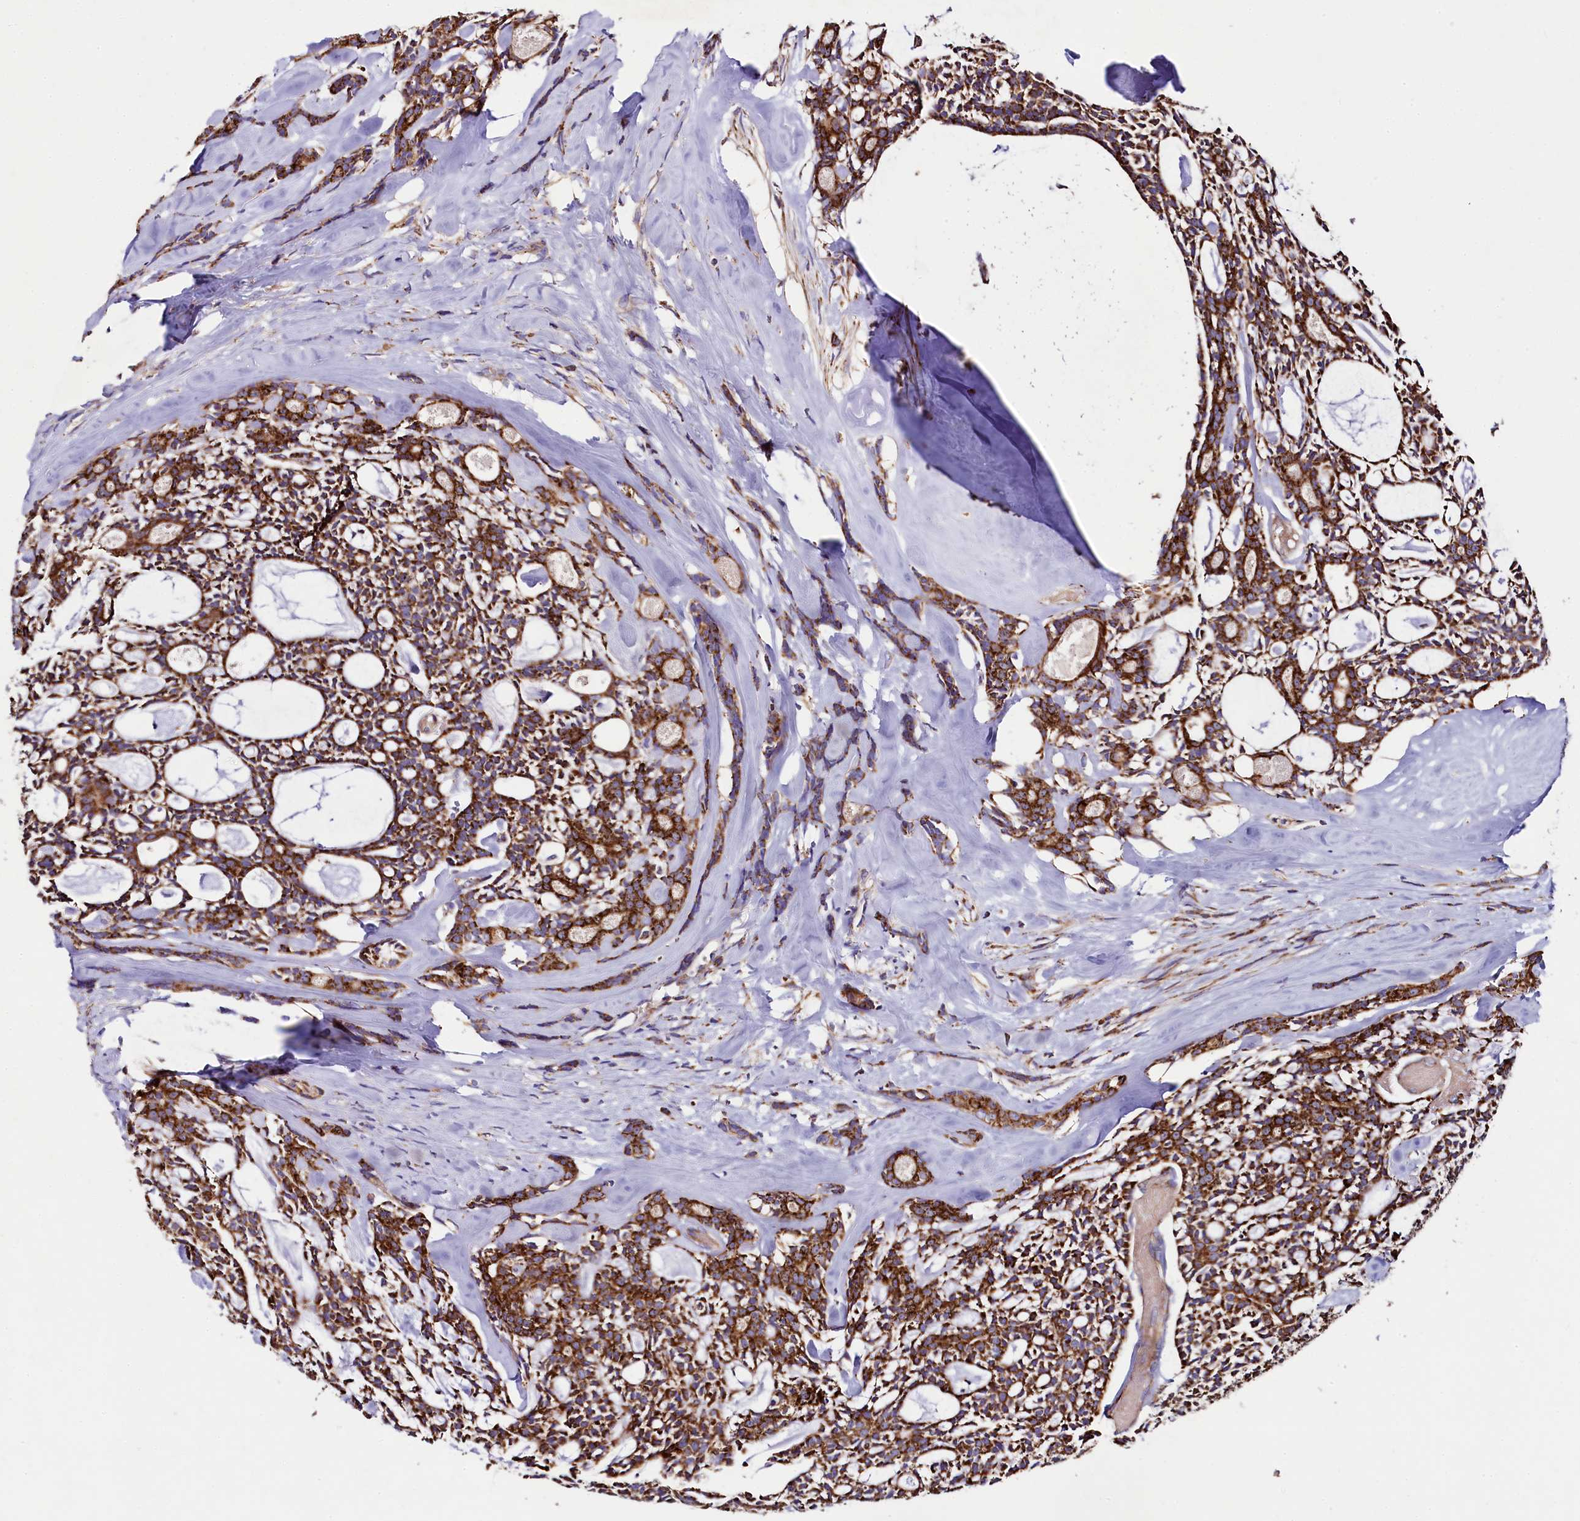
{"staining": {"intensity": "strong", "quantity": ">75%", "location": "cytoplasmic/membranous"}, "tissue": "head and neck cancer", "cell_type": "Tumor cells", "image_type": "cancer", "snomed": [{"axis": "morphology", "description": "Adenocarcinoma, NOS"}, {"axis": "topography", "description": "Salivary gland"}, {"axis": "topography", "description": "Head-Neck"}], "caption": "Protein analysis of adenocarcinoma (head and neck) tissue displays strong cytoplasmic/membranous positivity in approximately >75% of tumor cells.", "gene": "CLYBL", "patient": {"sex": "male", "age": 55}}